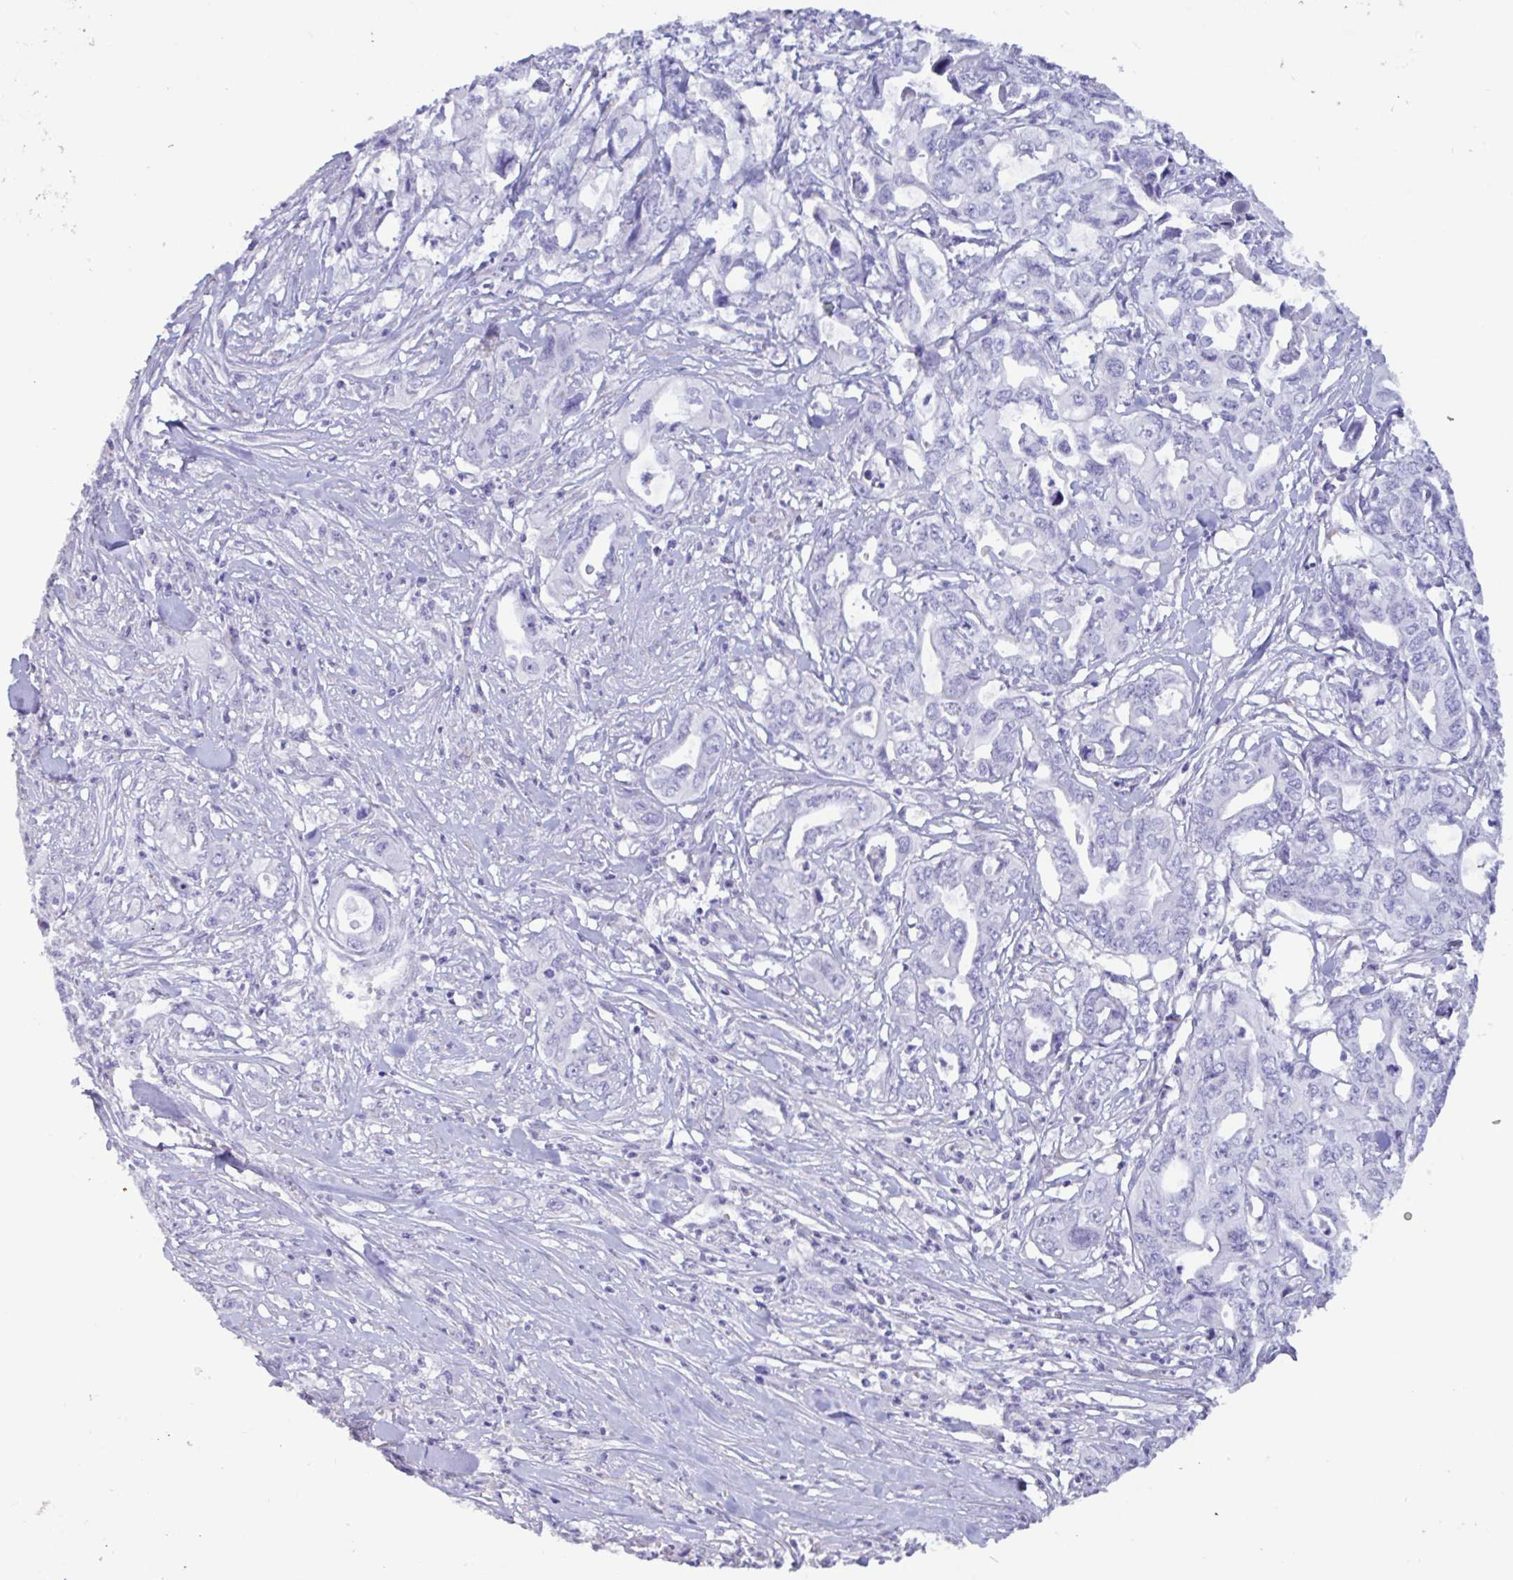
{"staining": {"intensity": "negative", "quantity": "none", "location": "none"}, "tissue": "pancreatic cancer", "cell_type": "Tumor cells", "image_type": "cancer", "snomed": [{"axis": "morphology", "description": "Adenocarcinoma, NOS"}, {"axis": "topography", "description": "Pancreas"}], "caption": "This is an immunohistochemistry histopathology image of human pancreatic cancer. There is no positivity in tumor cells.", "gene": "TNNC1", "patient": {"sex": "male", "age": 68}}